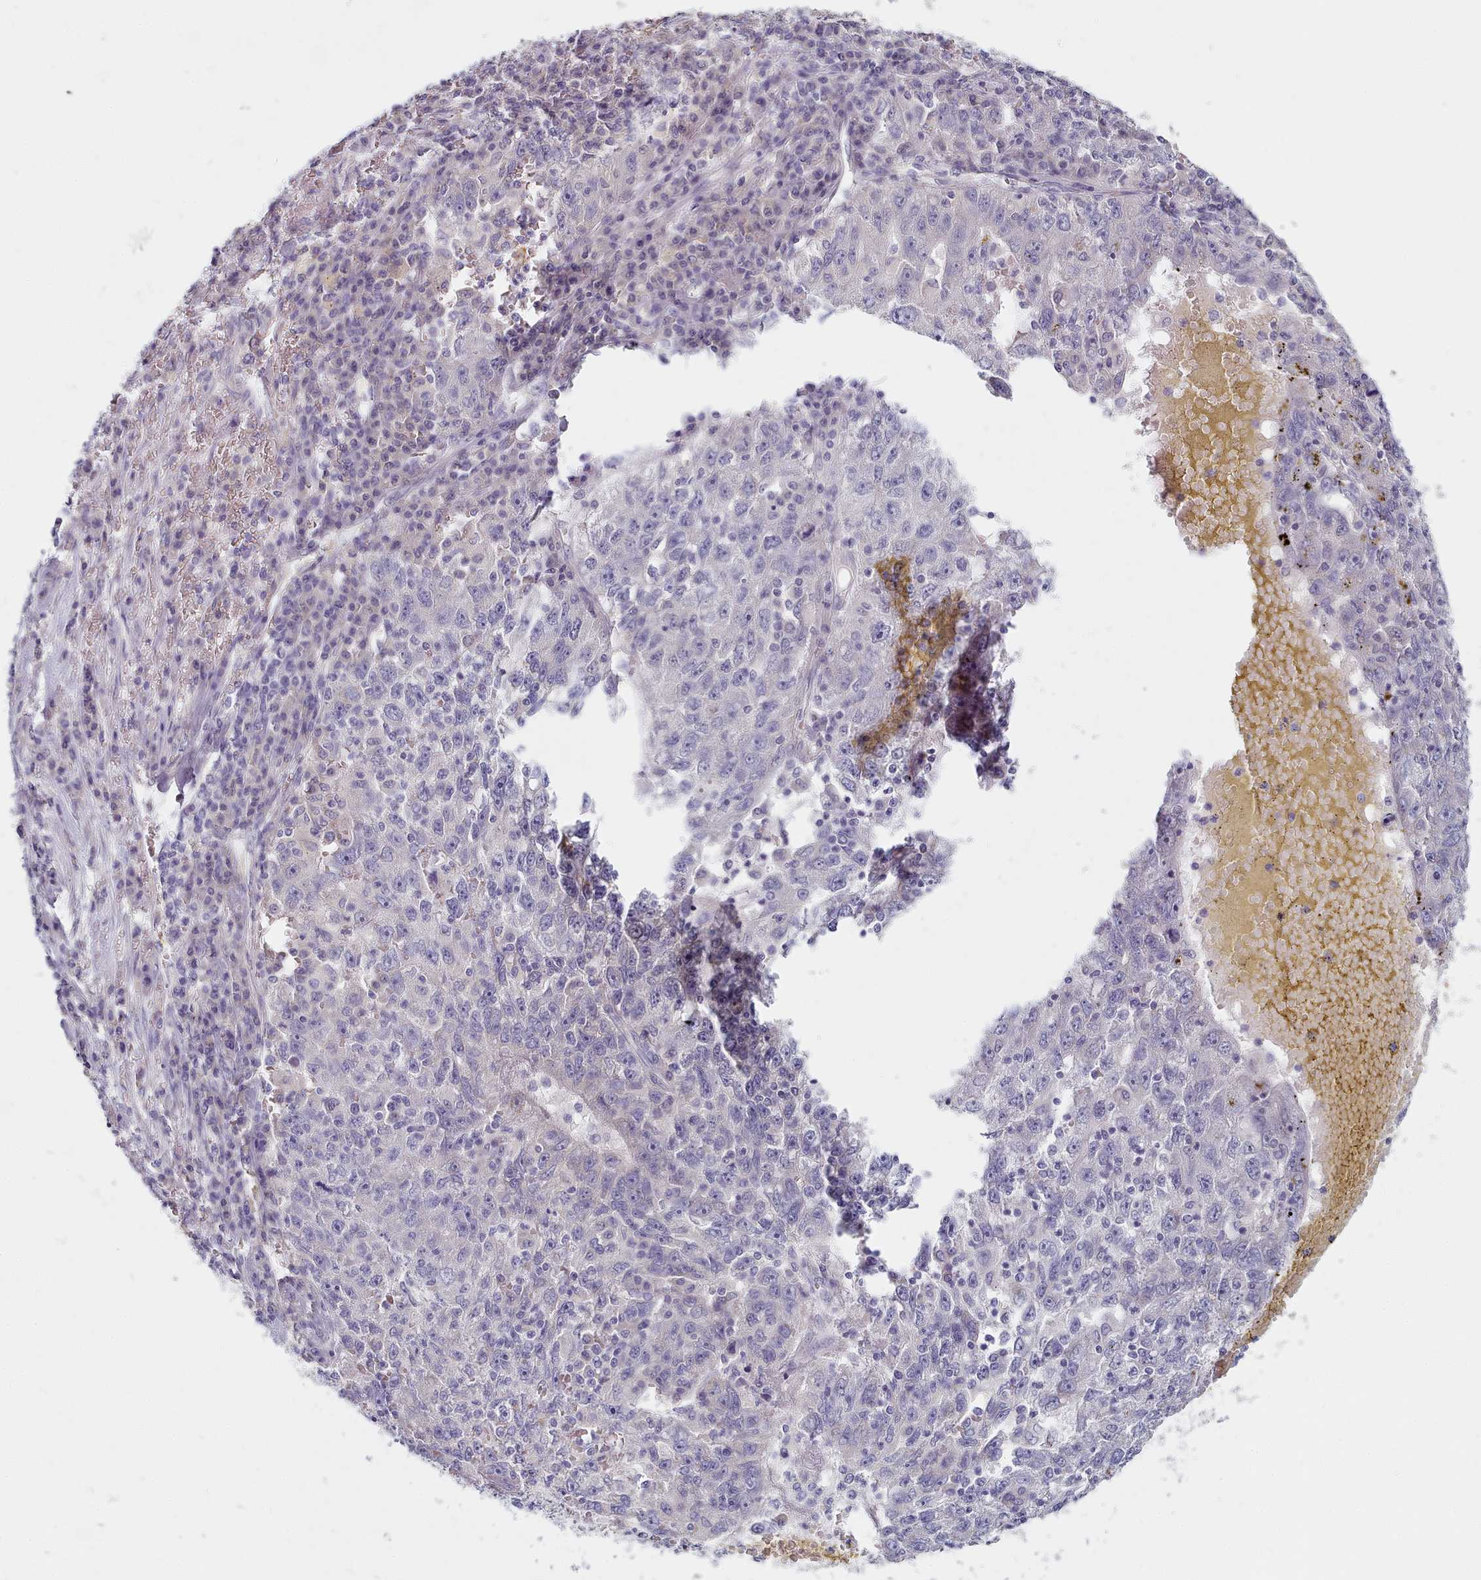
{"staining": {"intensity": "negative", "quantity": "none", "location": "none"}, "tissue": "liver cancer", "cell_type": "Tumor cells", "image_type": "cancer", "snomed": [{"axis": "morphology", "description": "Carcinoma, Hepatocellular, NOS"}, {"axis": "topography", "description": "Liver"}], "caption": "Hepatocellular carcinoma (liver) was stained to show a protein in brown. There is no significant positivity in tumor cells.", "gene": "TYW1B", "patient": {"sex": "male", "age": 49}}